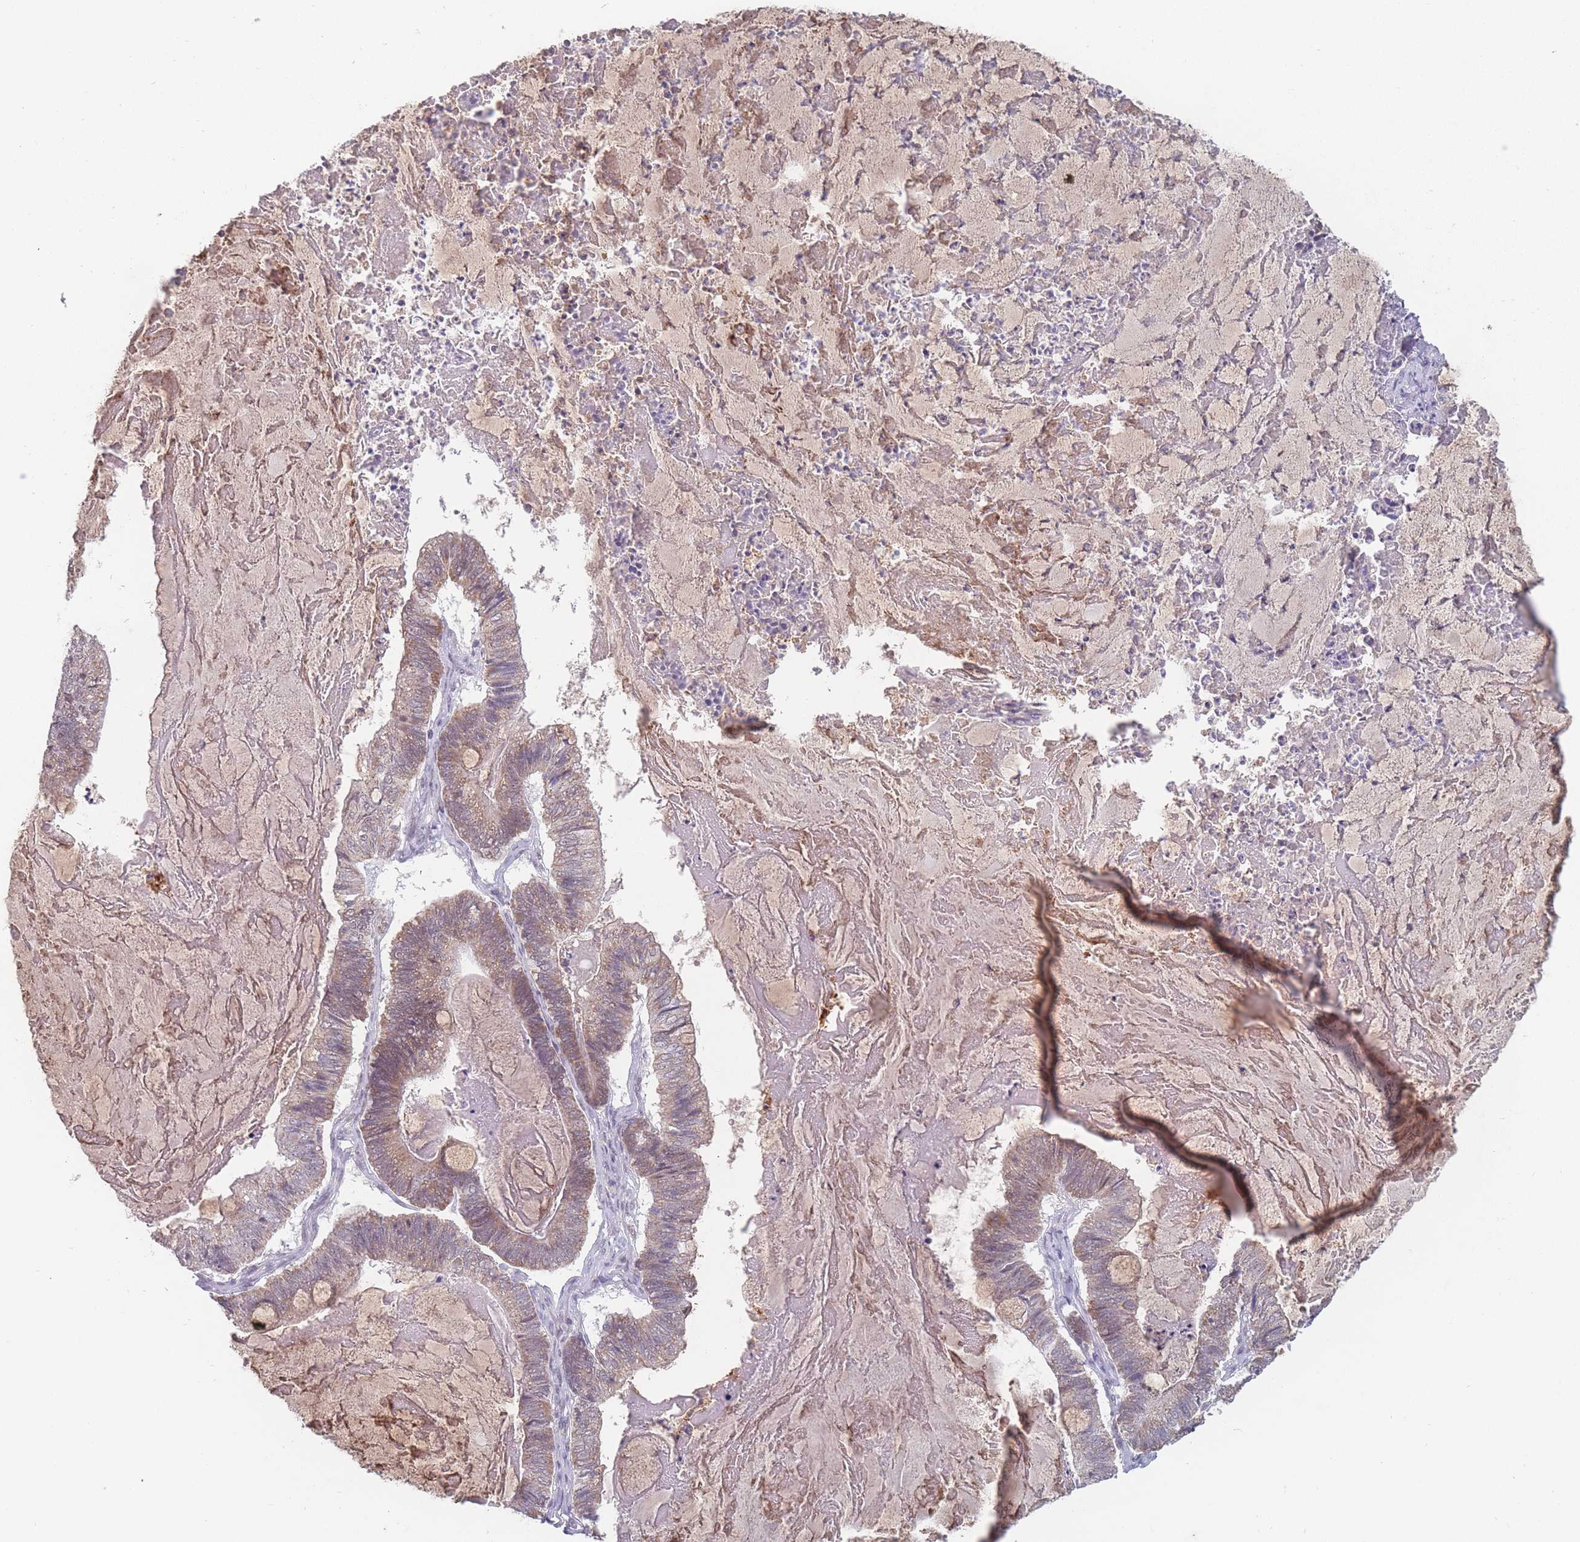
{"staining": {"intensity": "moderate", "quantity": "25%-75%", "location": "cytoplasmic/membranous"}, "tissue": "ovarian cancer", "cell_type": "Tumor cells", "image_type": "cancer", "snomed": [{"axis": "morphology", "description": "Cystadenocarcinoma, mucinous, NOS"}, {"axis": "topography", "description": "Ovary"}], "caption": "Human mucinous cystadenocarcinoma (ovarian) stained with a brown dye displays moderate cytoplasmic/membranous positive staining in approximately 25%-75% of tumor cells.", "gene": "PEX7", "patient": {"sex": "female", "age": 61}}